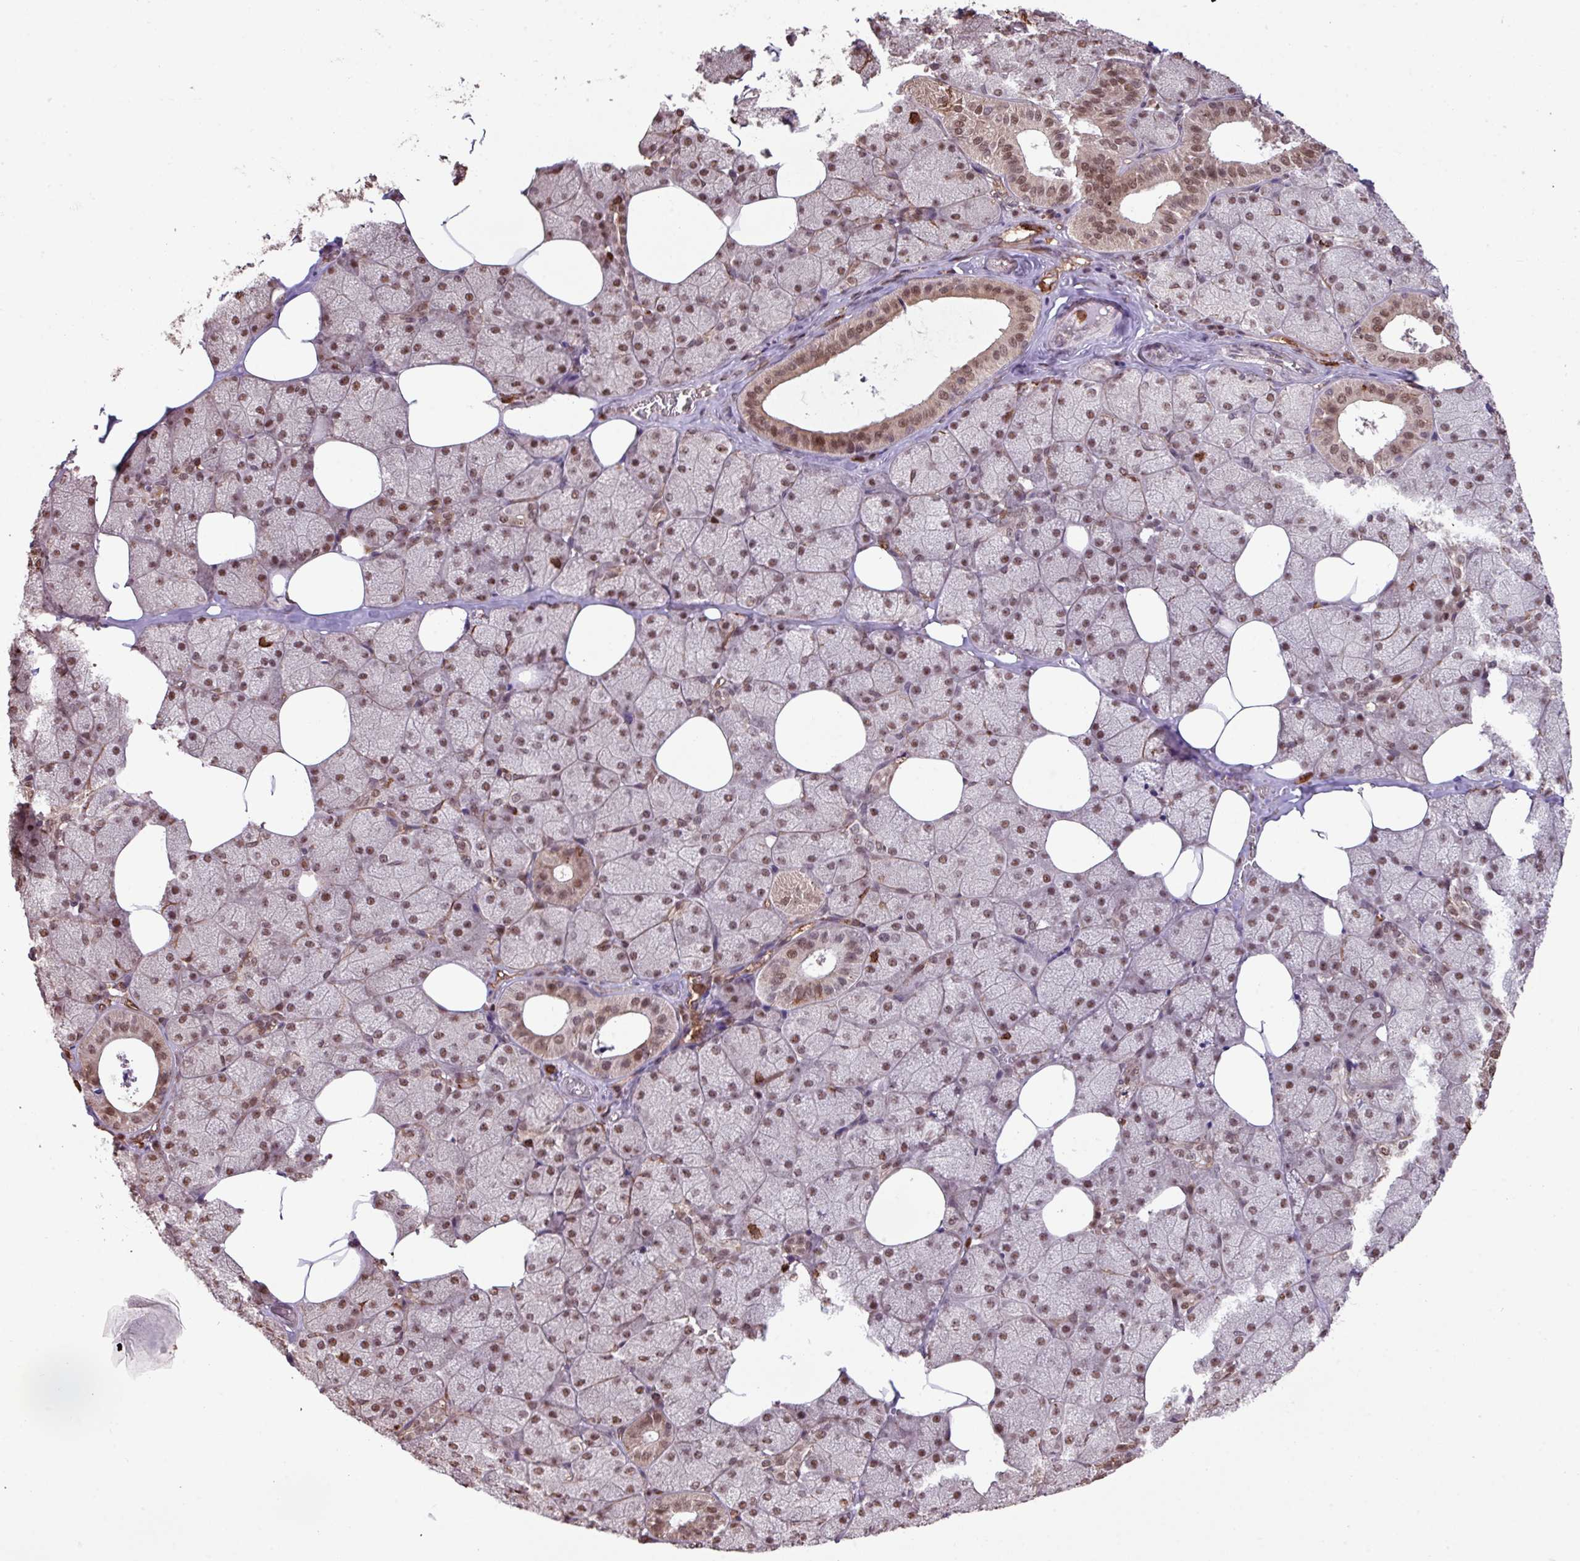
{"staining": {"intensity": "moderate", "quantity": ">75%", "location": "cytoplasmic/membranous,nuclear"}, "tissue": "salivary gland", "cell_type": "Glandular cells", "image_type": "normal", "snomed": [{"axis": "morphology", "description": "Normal tissue, NOS"}, {"axis": "topography", "description": "Salivary gland"}, {"axis": "topography", "description": "Peripheral nerve tissue"}], "caption": "Immunohistochemistry (IHC) photomicrograph of benign human salivary gland stained for a protein (brown), which shows medium levels of moderate cytoplasmic/membranous,nuclear staining in approximately >75% of glandular cells.", "gene": "GON7", "patient": {"sex": "male", "age": 38}}